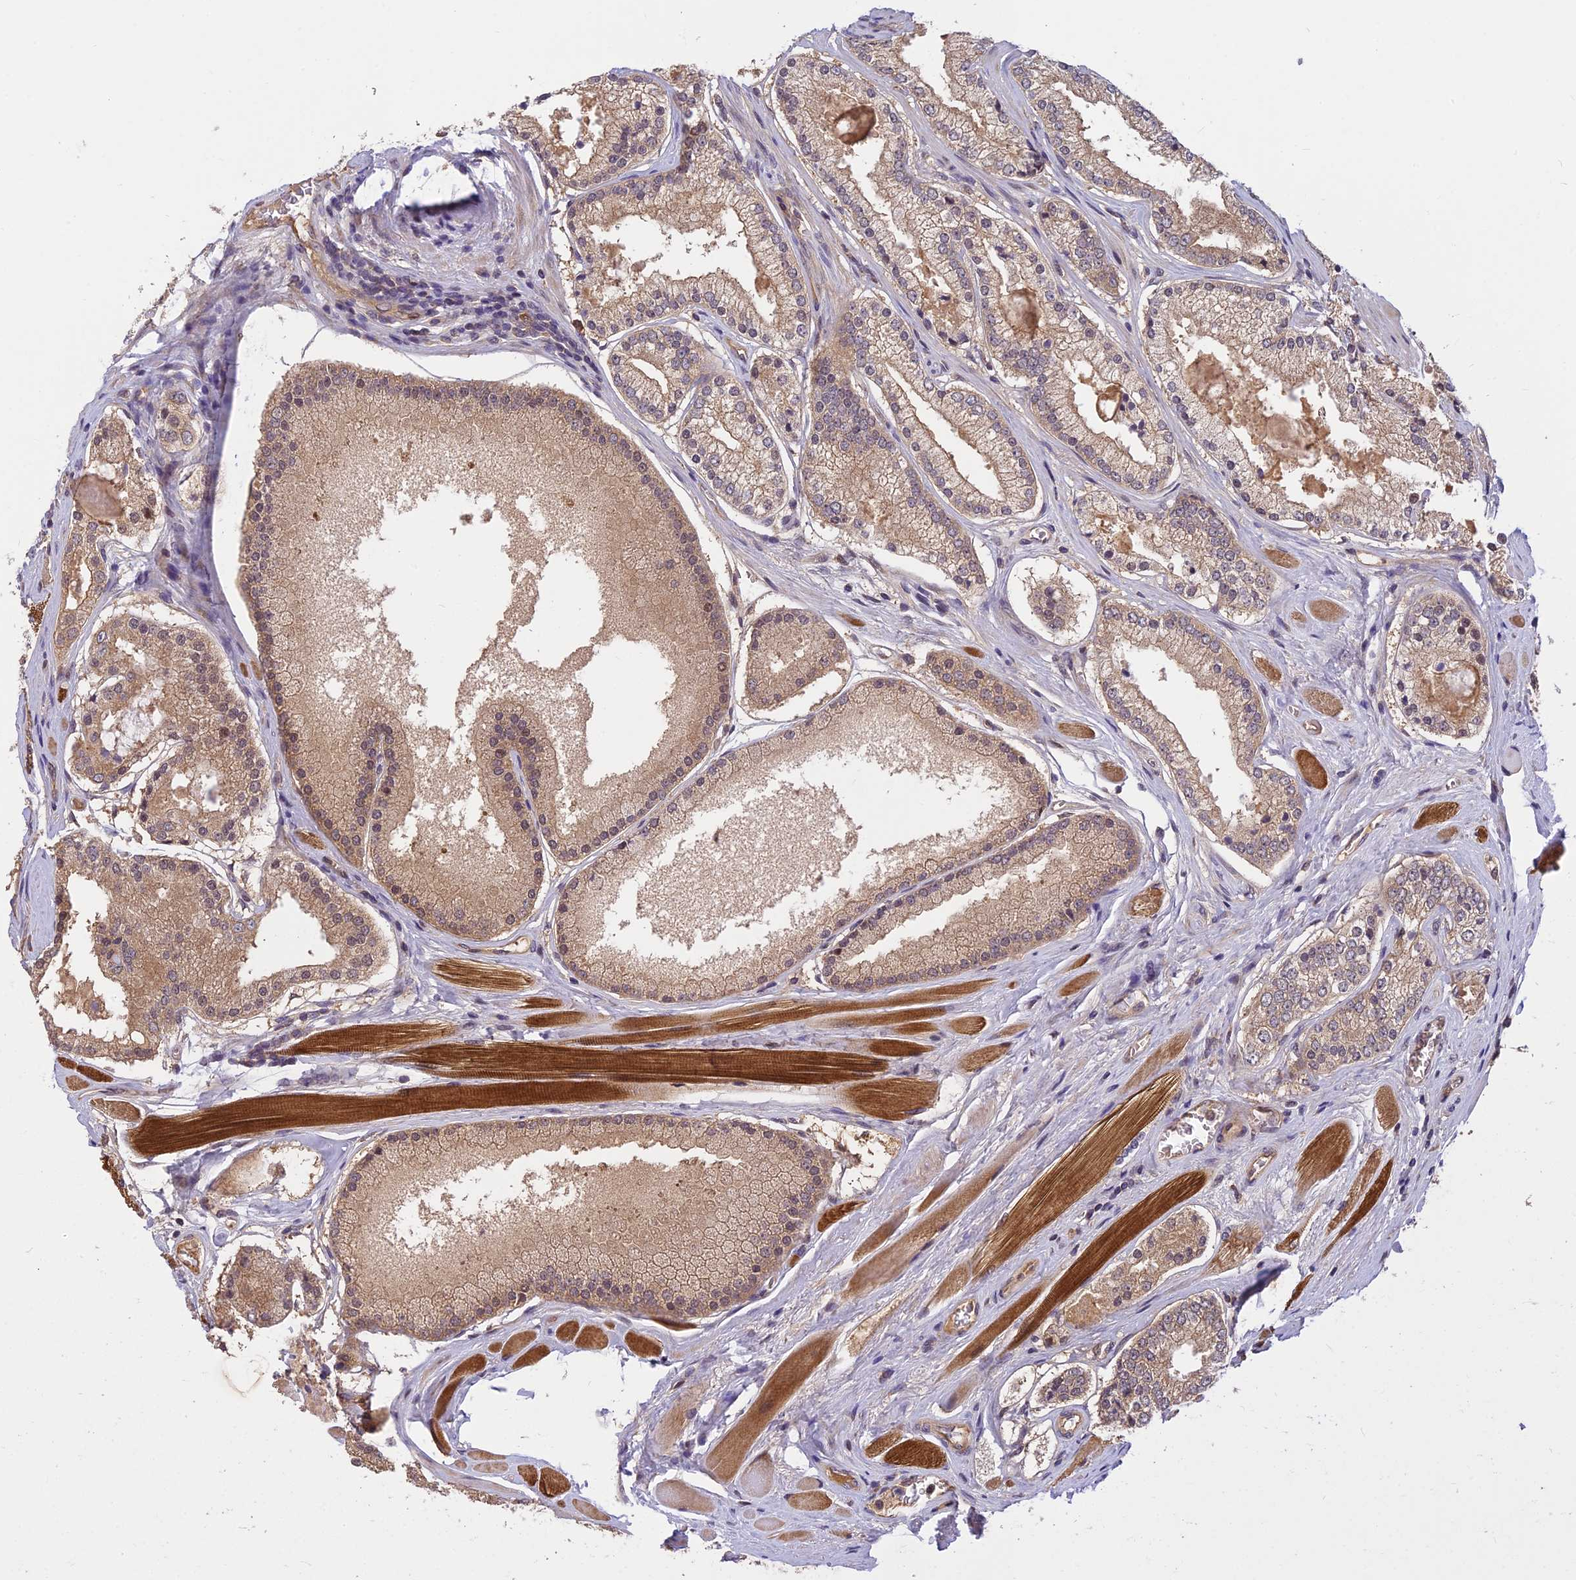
{"staining": {"intensity": "moderate", "quantity": ">75%", "location": "cytoplasmic/membranous,nuclear"}, "tissue": "prostate cancer", "cell_type": "Tumor cells", "image_type": "cancer", "snomed": [{"axis": "morphology", "description": "Adenocarcinoma, High grade"}, {"axis": "topography", "description": "Prostate"}], "caption": "Protein staining of prostate cancer (high-grade adenocarcinoma) tissue reveals moderate cytoplasmic/membranous and nuclear expression in about >75% of tumor cells.", "gene": "PIKFYVE", "patient": {"sex": "male", "age": 67}}